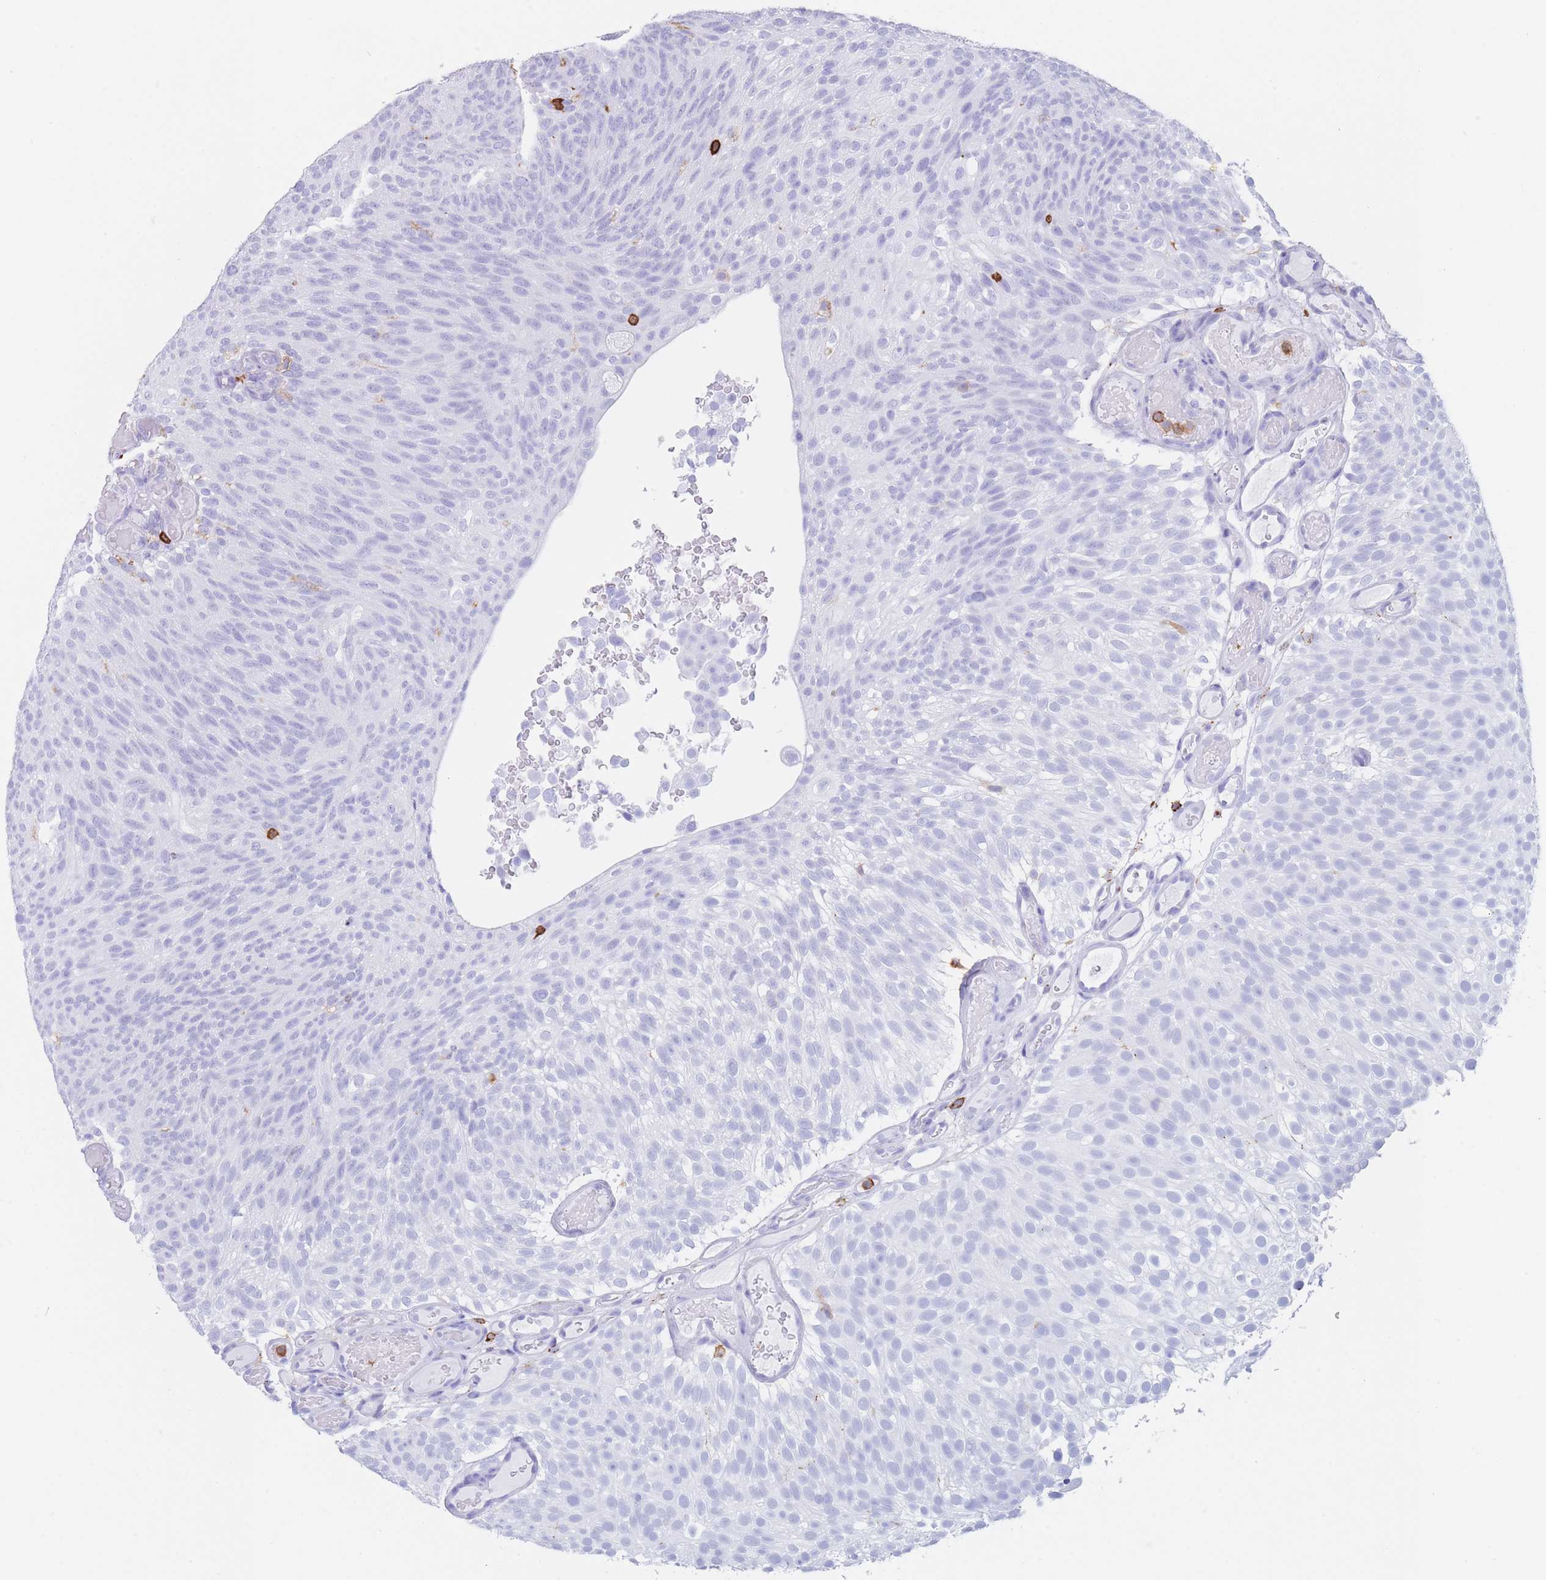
{"staining": {"intensity": "negative", "quantity": "none", "location": "none"}, "tissue": "urothelial cancer", "cell_type": "Tumor cells", "image_type": "cancer", "snomed": [{"axis": "morphology", "description": "Urothelial carcinoma, Low grade"}, {"axis": "topography", "description": "Urinary bladder"}], "caption": "A micrograph of human urothelial carcinoma (low-grade) is negative for staining in tumor cells.", "gene": "CORO1A", "patient": {"sex": "male", "age": 78}}